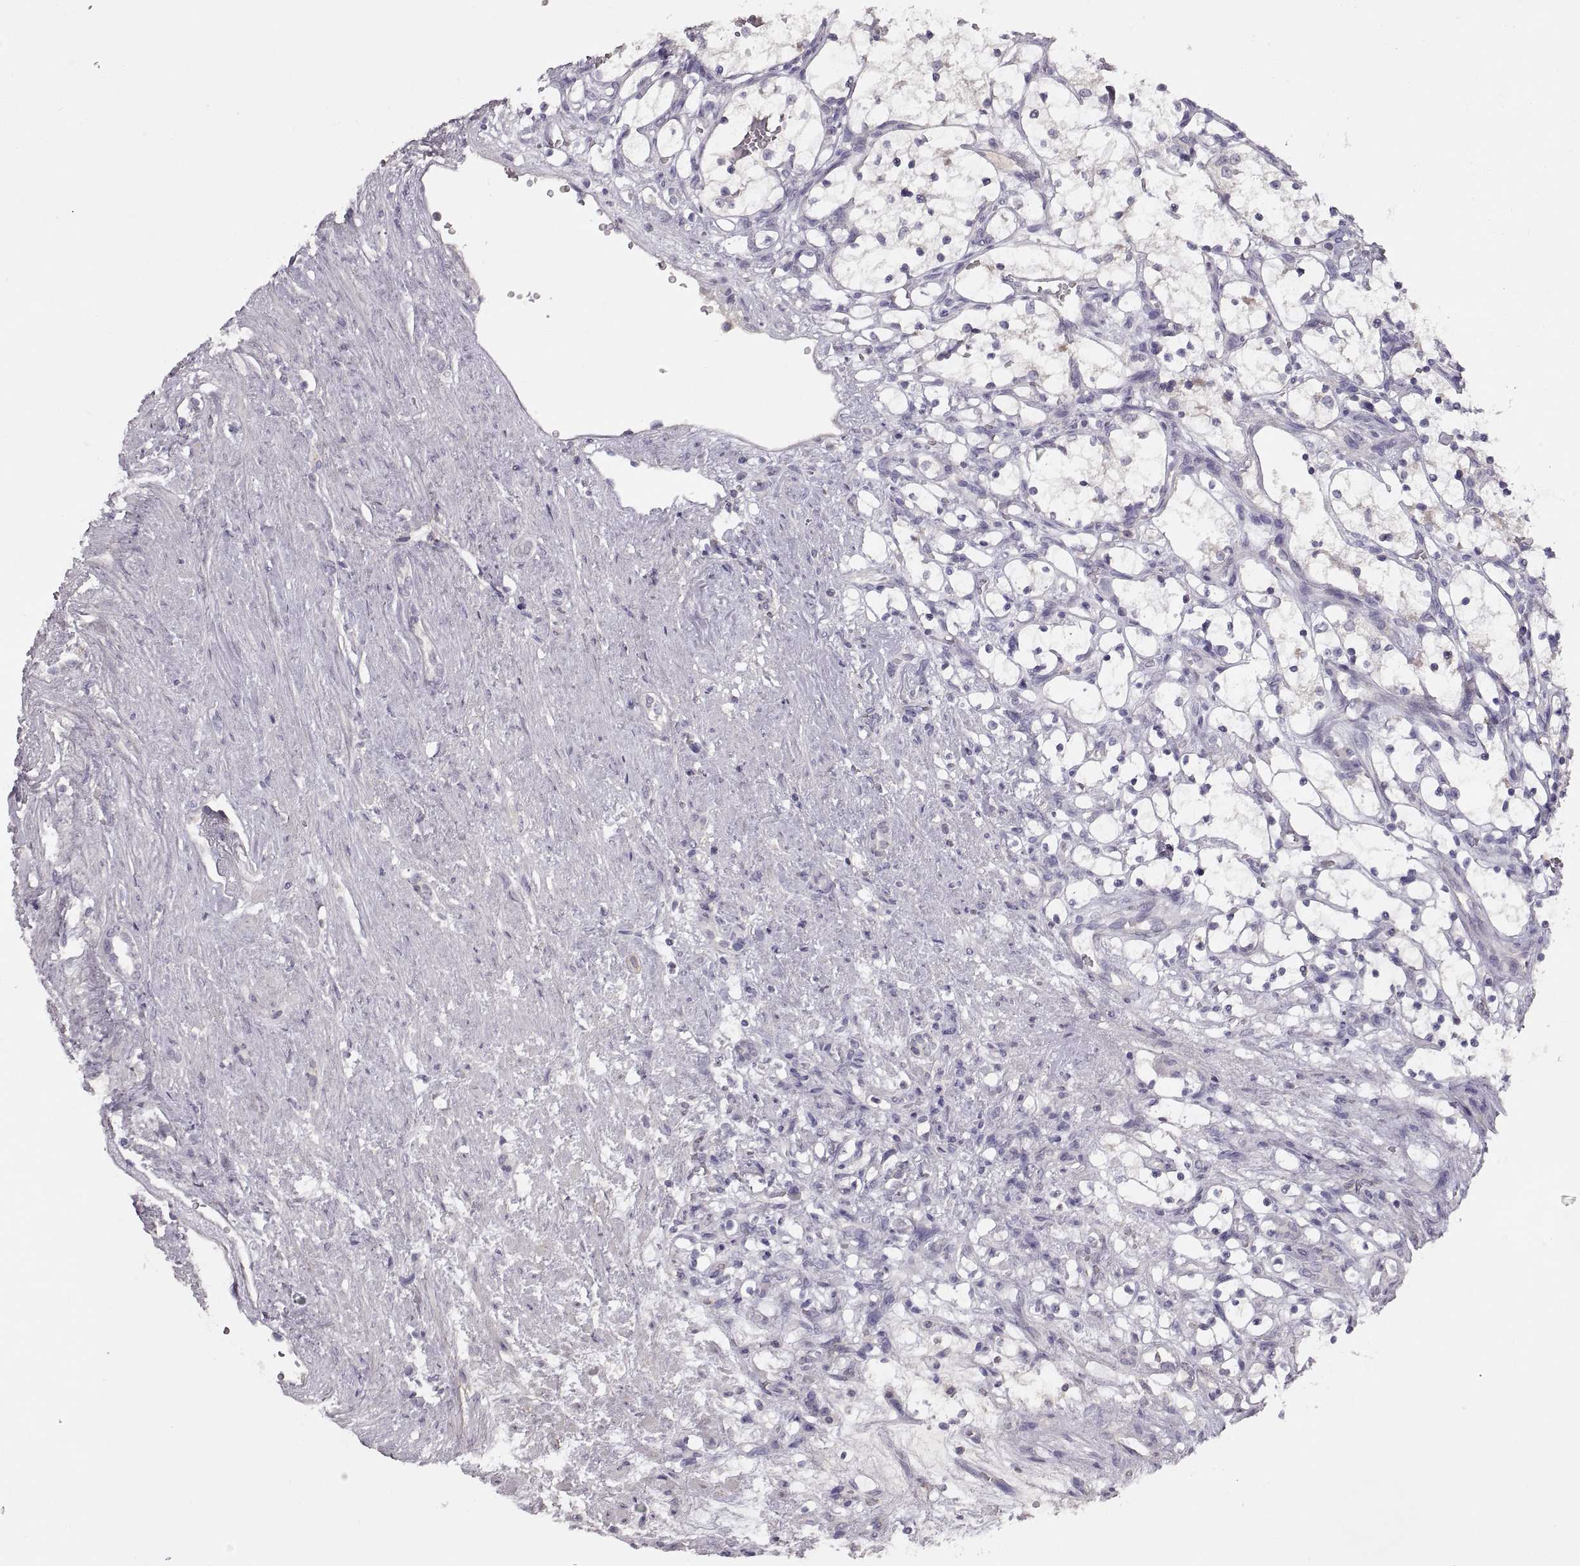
{"staining": {"intensity": "negative", "quantity": "none", "location": "none"}, "tissue": "renal cancer", "cell_type": "Tumor cells", "image_type": "cancer", "snomed": [{"axis": "morphology", "description": "Adenocarcinoma, NOS"}, {"axis": "topography", "description": "Kidney"}], "caption": "A high-resolution photomicrograph shows immunohistochemistry staining of renal cancer (adenocarcinoma), which shows no significant staining in tumor cells.", "gene": "ADAM11", "patient": {"sex": "female", "age": 69}}